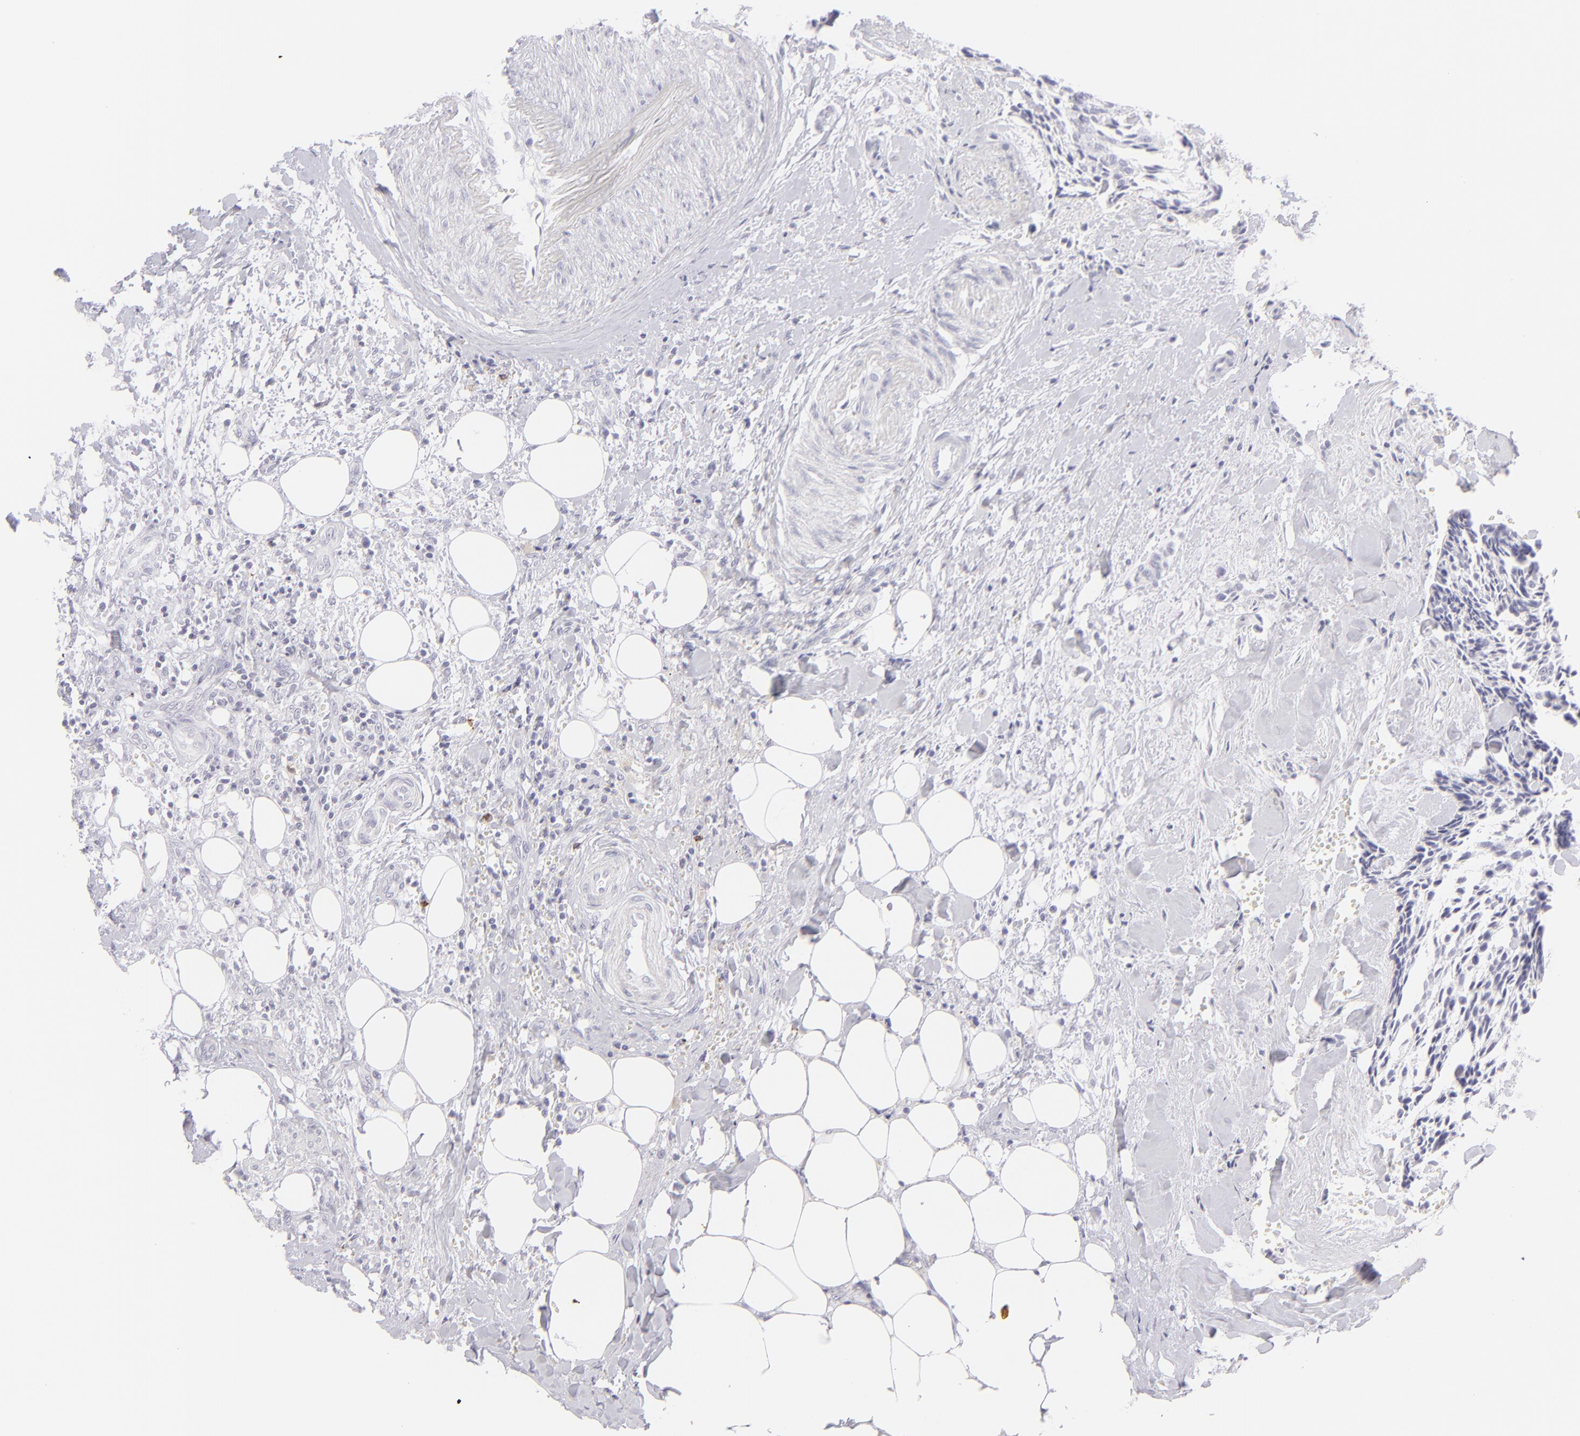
{"staining": {"intensity": "negative", "quantity": "none", "location": "none"}, "tissue": "head and neck cancer", "cell_type": "Tumor cells", "image_type": "cancer", "snomed": [{"axis": "morphology", "description": "Squamous cell carcinoma, NOS"}, {"axis": "topography", "description": "Salivary gland"}, {"axis": "topography", "description": "Head-Neck"}], "caption": "This is a image of IHC staining of head and neck squamous cell carcinoma, which shows no staining in tumor cells.", "gene": "FCER2", "patient": {"sex": "male", "age": 70}}